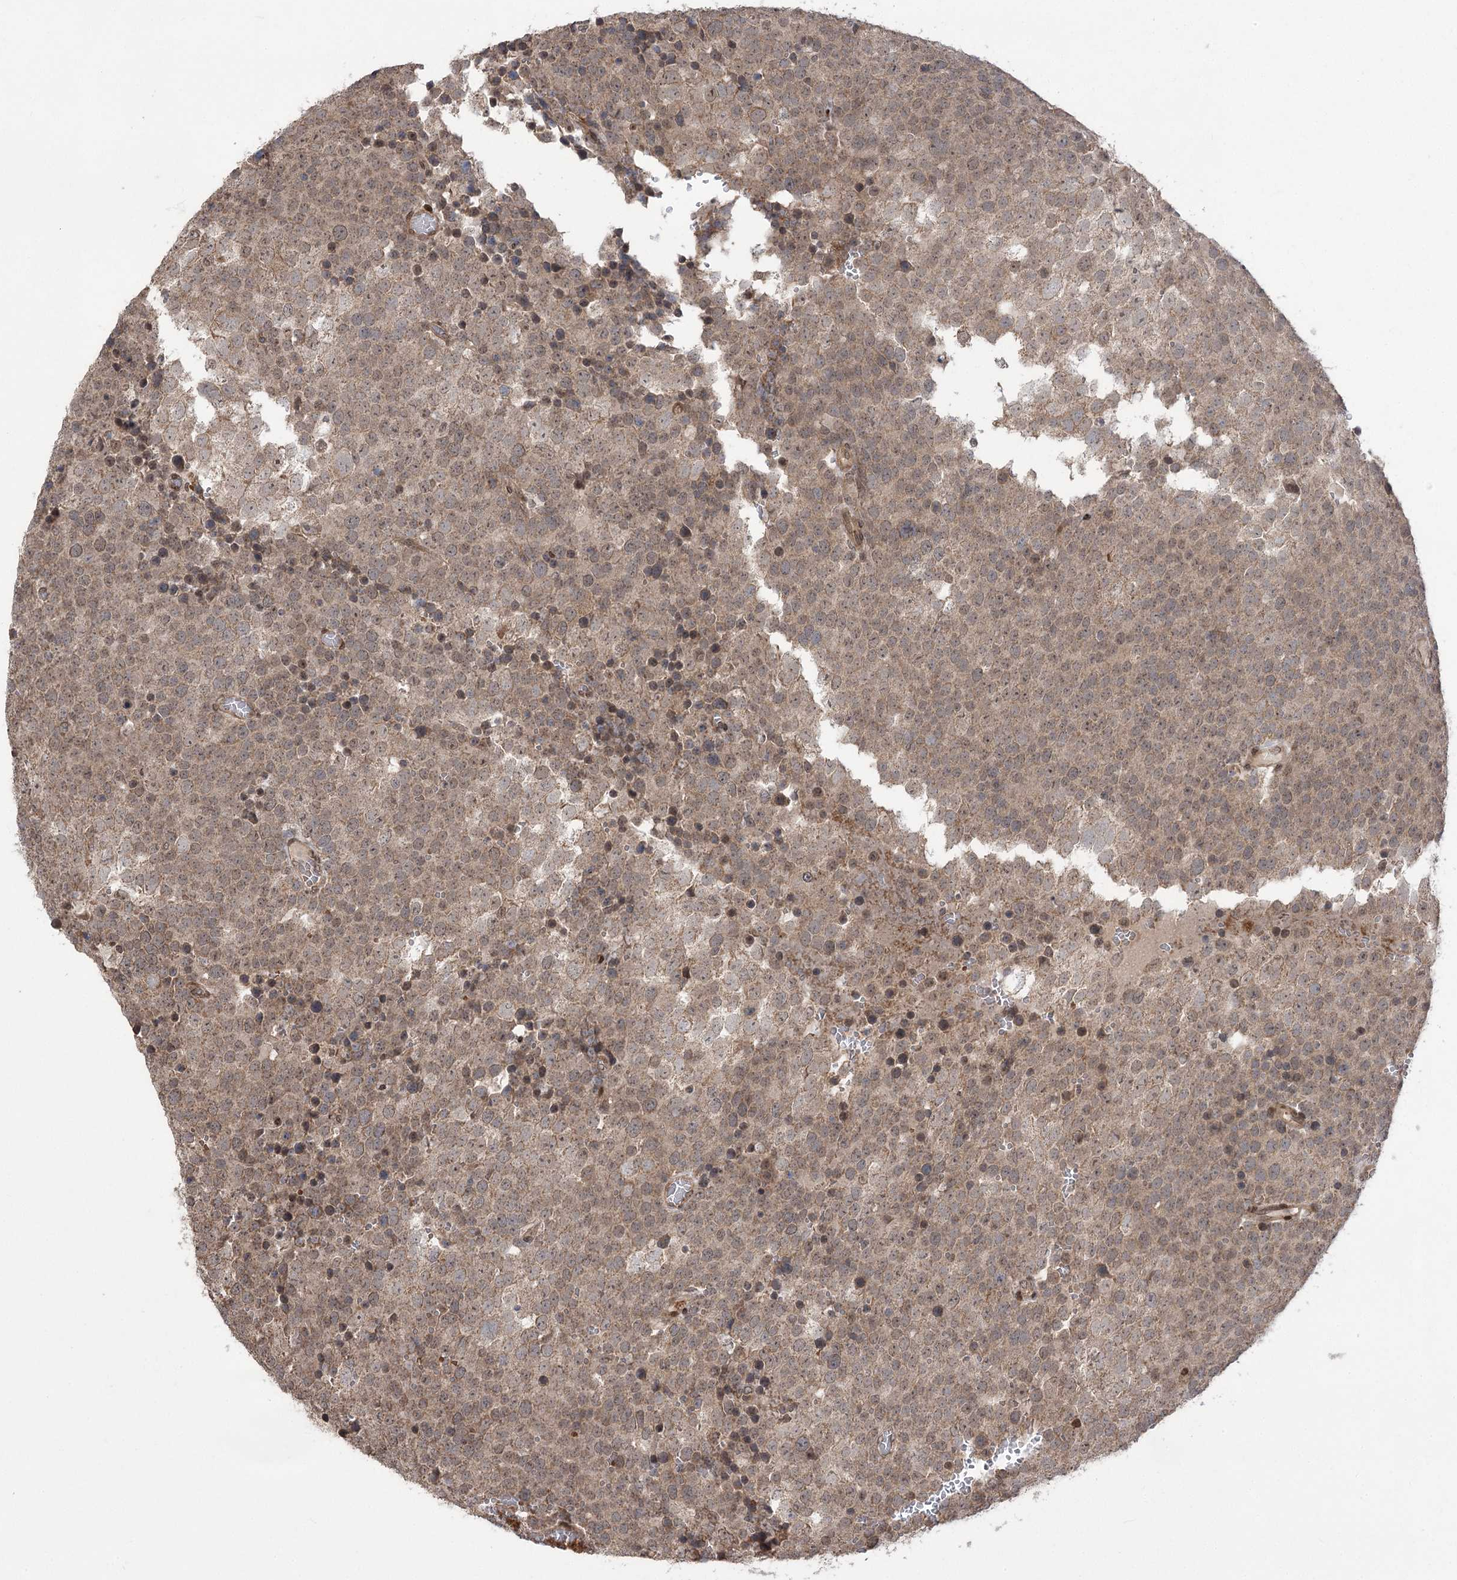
{"staining": {"intensity": "weak", "quantity": ">75%", "location": "cytoplasmic/membranous,nuclear"}, "tissue": "testis cancer", "cell_type": "Tumor cells", "image_type": "cancer", "snomed": [{"axis": "morphology", "description": "Seminoma, NOS"}, {"axis": "topography", "description": "Testis"}], "caption": "Immunohistochemical staining of testis seminoma shows low levels of weak cytoplasmic/membranous and nuclear protein positivity in about >75% of tumor cells.", "gene": "TENM2", "patient": {"sex": "male", "age": 71}}